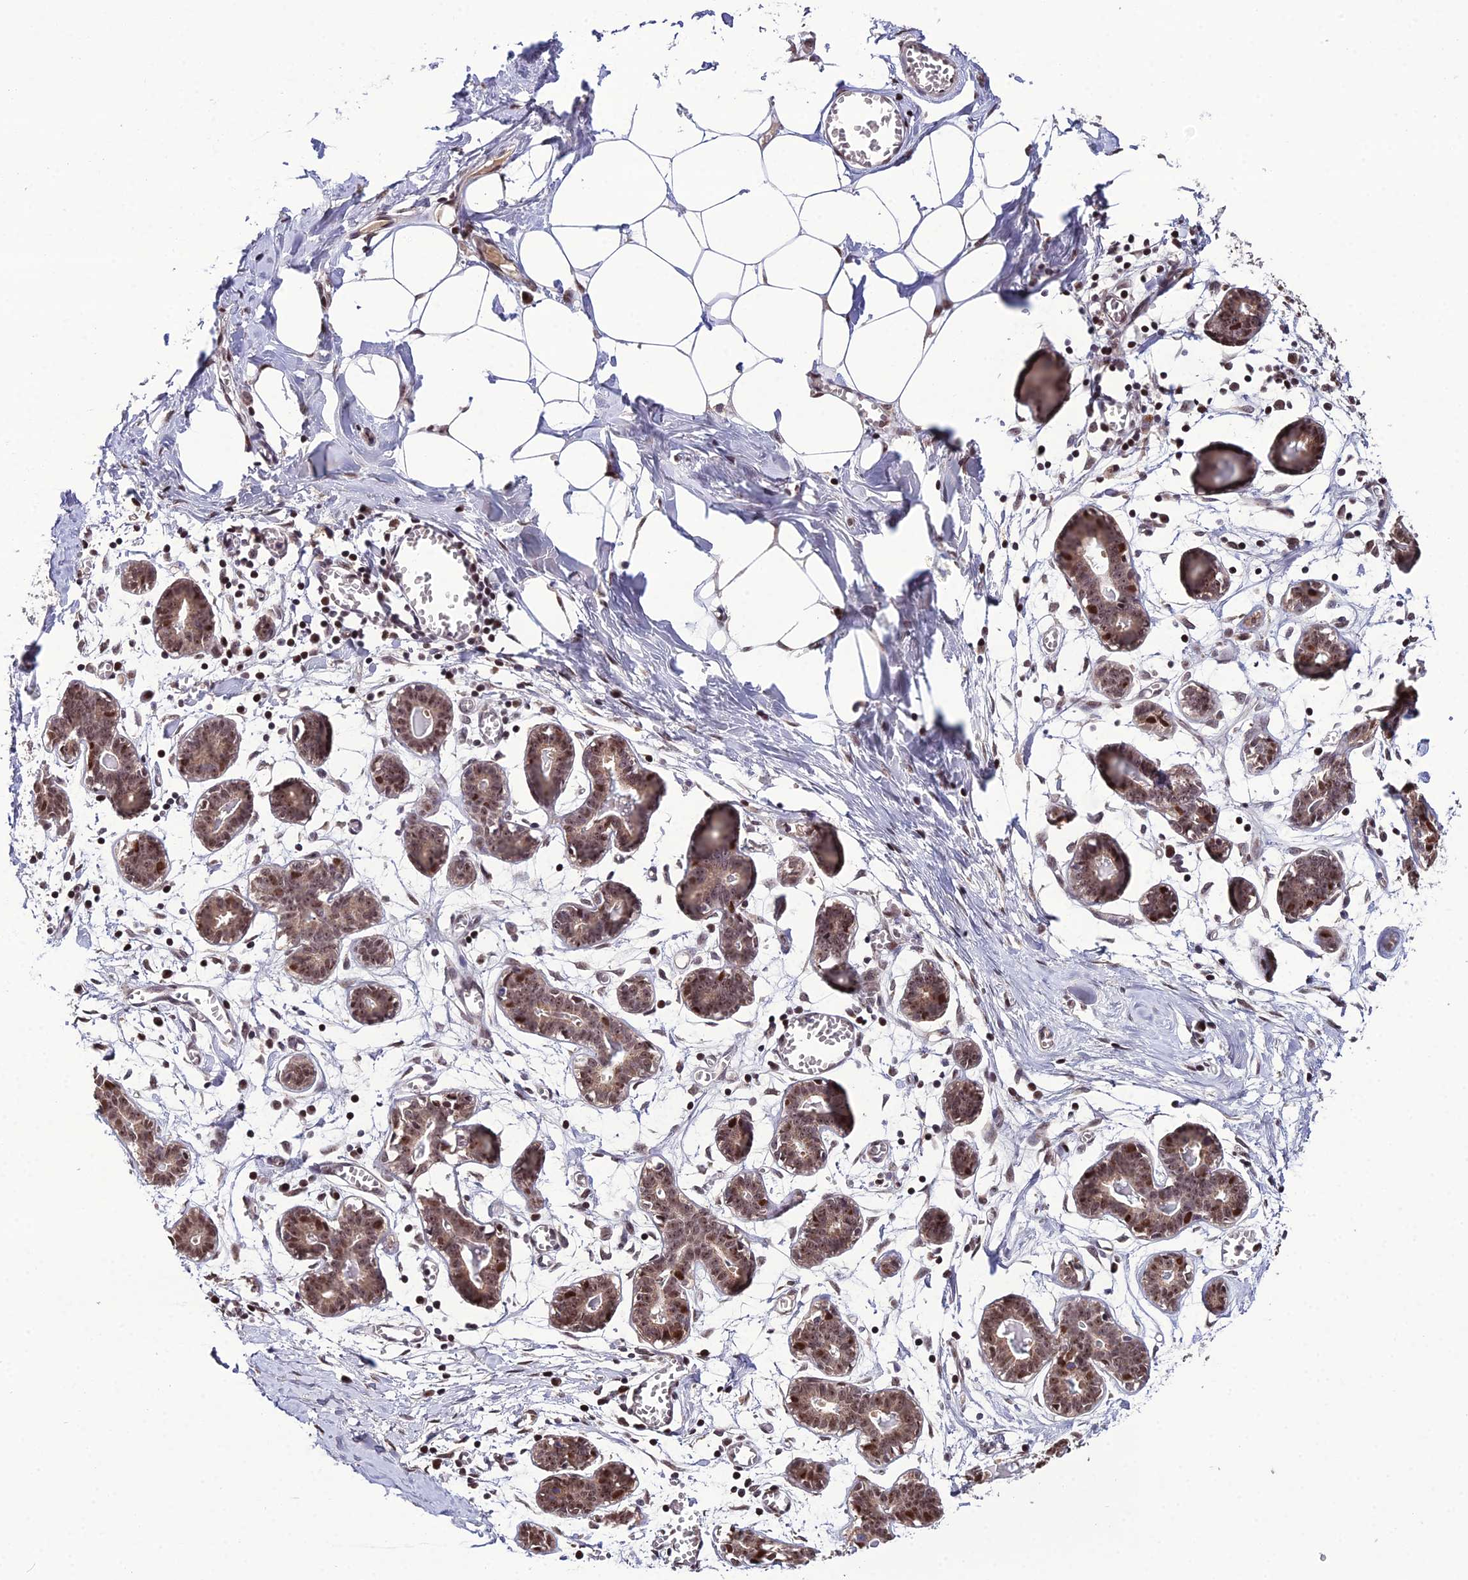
{"staining": {"intensity": "moderate", "quantity": "25%-75%", "location": "nuclear"}, "tissue": "breast", "cell_type": "Adipocytes", "image_type": "normal", "snomed": [{"axis": "morphology", "description": "Normal tissue, NOS"}, {"axis": "topography", "description": "Breast"}], "caption": "Breast stained with DAB immunohistochemistry (IHC) shows medium levels of moderate nuclear positivity in approximately 25%-75% of adipocytes. The staining was performed using DAB, with brown indicating positive protein expression. Nuclei are stained blue with hematoxylin.", "gene": "ARL2", "patient": {"sex": "female", "age": 27}}